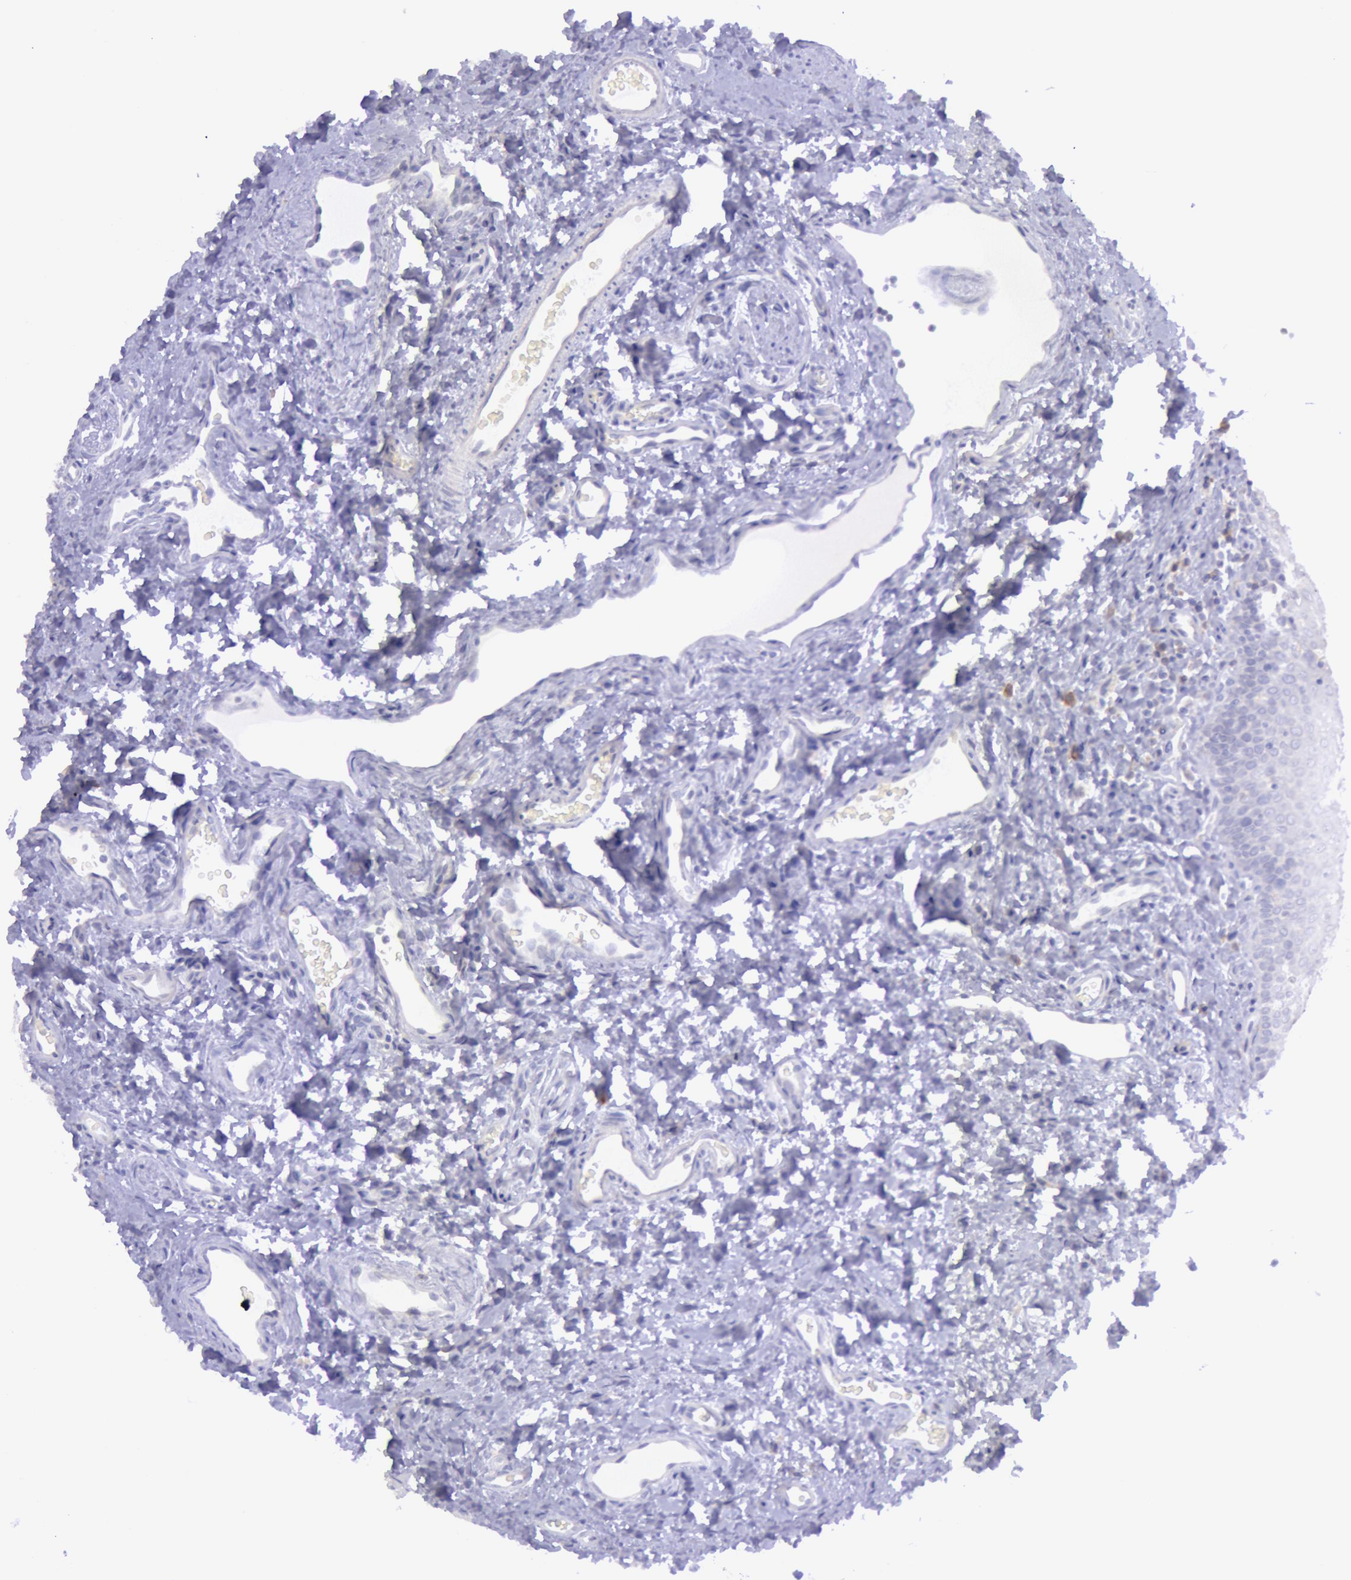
{"staining": {"intensity": "negative", "quantity": "none", "location": "none"}, "tissue": "oral mucosa", "cell_type": "Squamous epithelial cells", "image_type": "normal", "snomed": [{"axis": "morphology", "description": "Normal tissue, NOS"}, {"axis": "topography", "description": "Oral tissue"}], "caption": "This image is of benign oral mucosa stained with immunohistochemistry (IHC) to label a protein in brown with the nuclei are counter-stained blue. There is no expression in squamous epithelial cells. Brightfield microscopy of immunohistochemistry (IHC) stained with DAB (brown) and hematoxylin (blue), captured at high magnification.", "gene": "MYH1", "patient": {"sex": "male", "age": 20}}